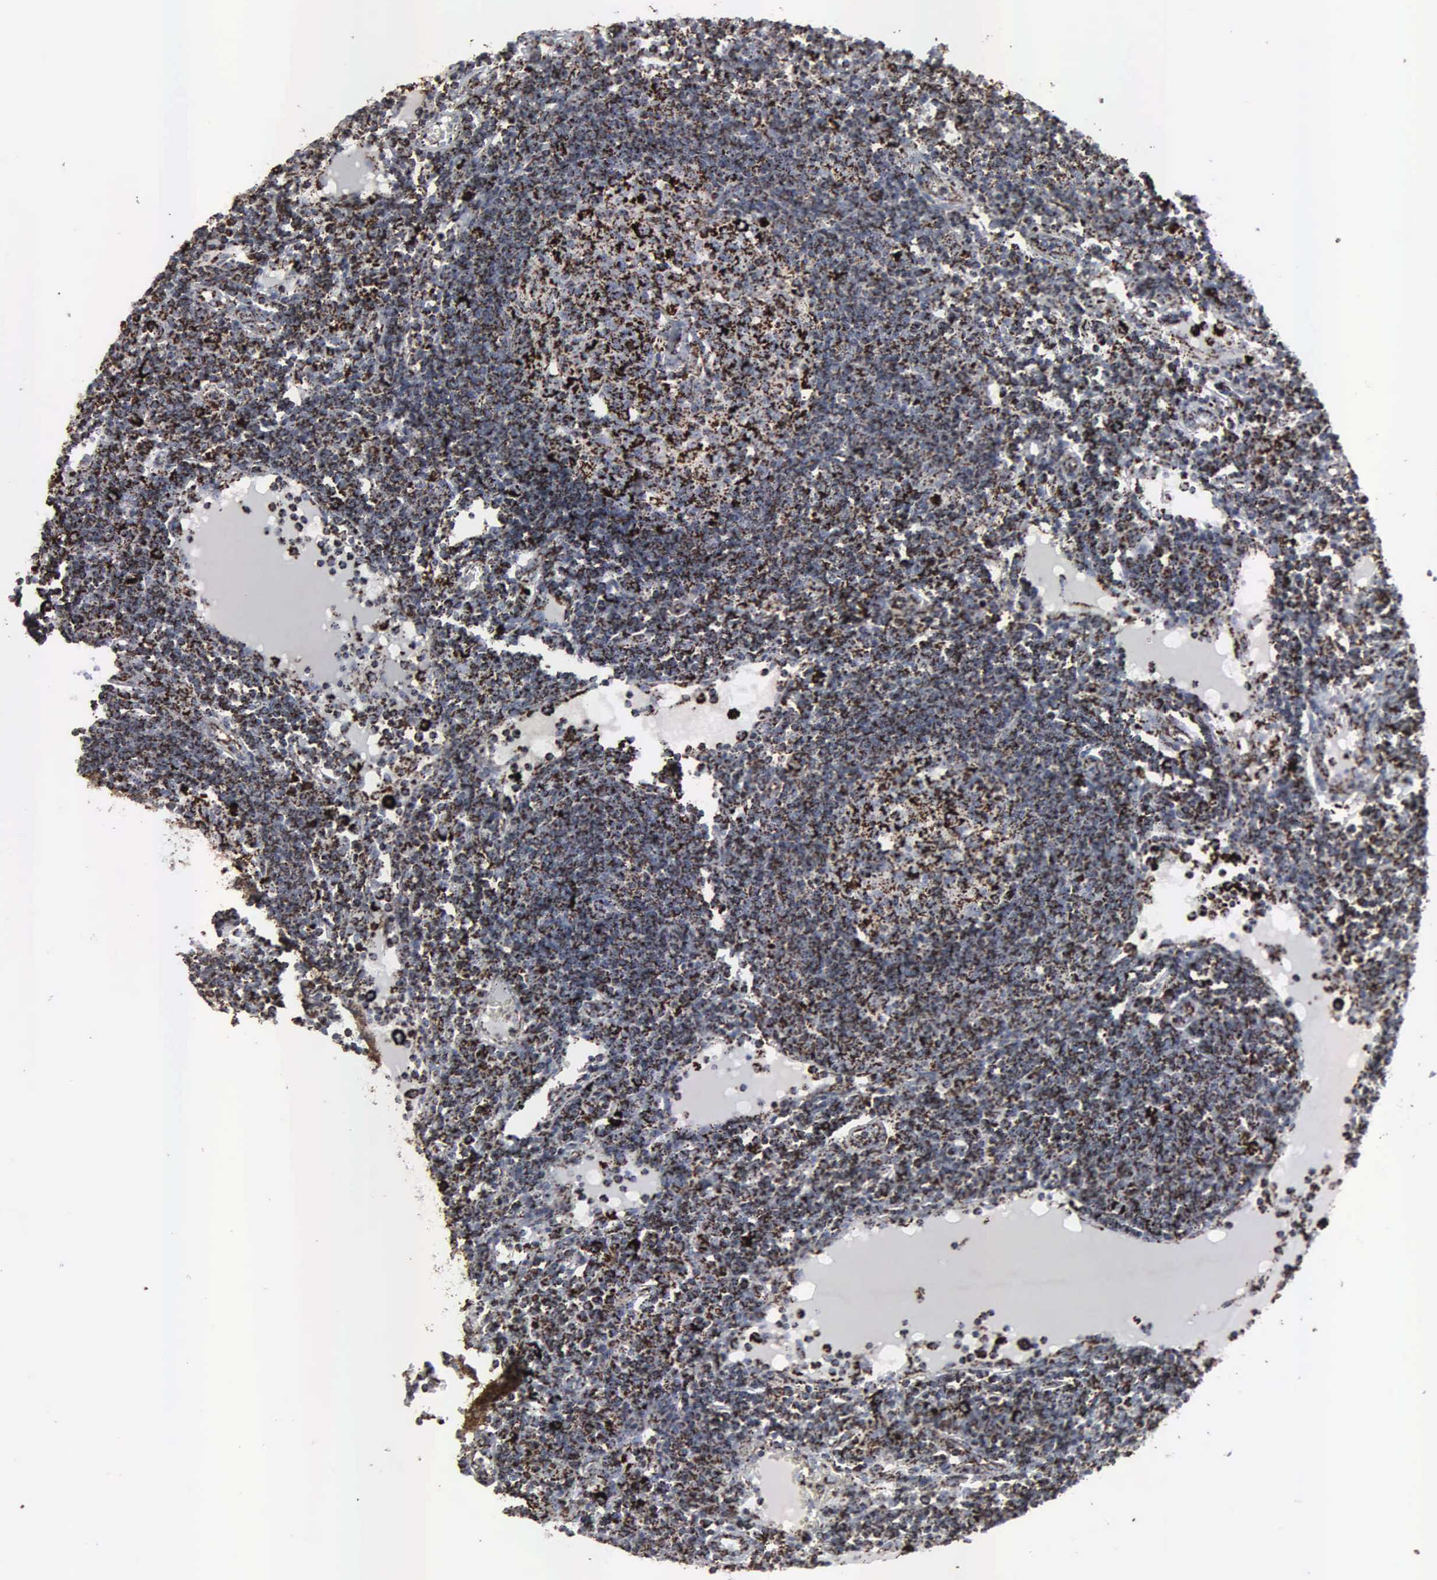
{"staining": {"intensity": "strong", "quantity": ">75%", "location": "cytoplasmic/membranous"}, "tissue": "lymph node", "cell_type": "Germinal center cells", "image_type": "normal", "snomed": [{"axis": "morphology", "description": "Normal tissue, NOS"}, {"axis": "topography", "description": "Lymph node"}], "caption": "Protein analysis of unremarkable lymph node exhibits strong cytoplasmic/membranous positivity in about >75% of germinal center cells.", "gene": "HSPA9", "patient": {"sex": "female", "age": 55}}